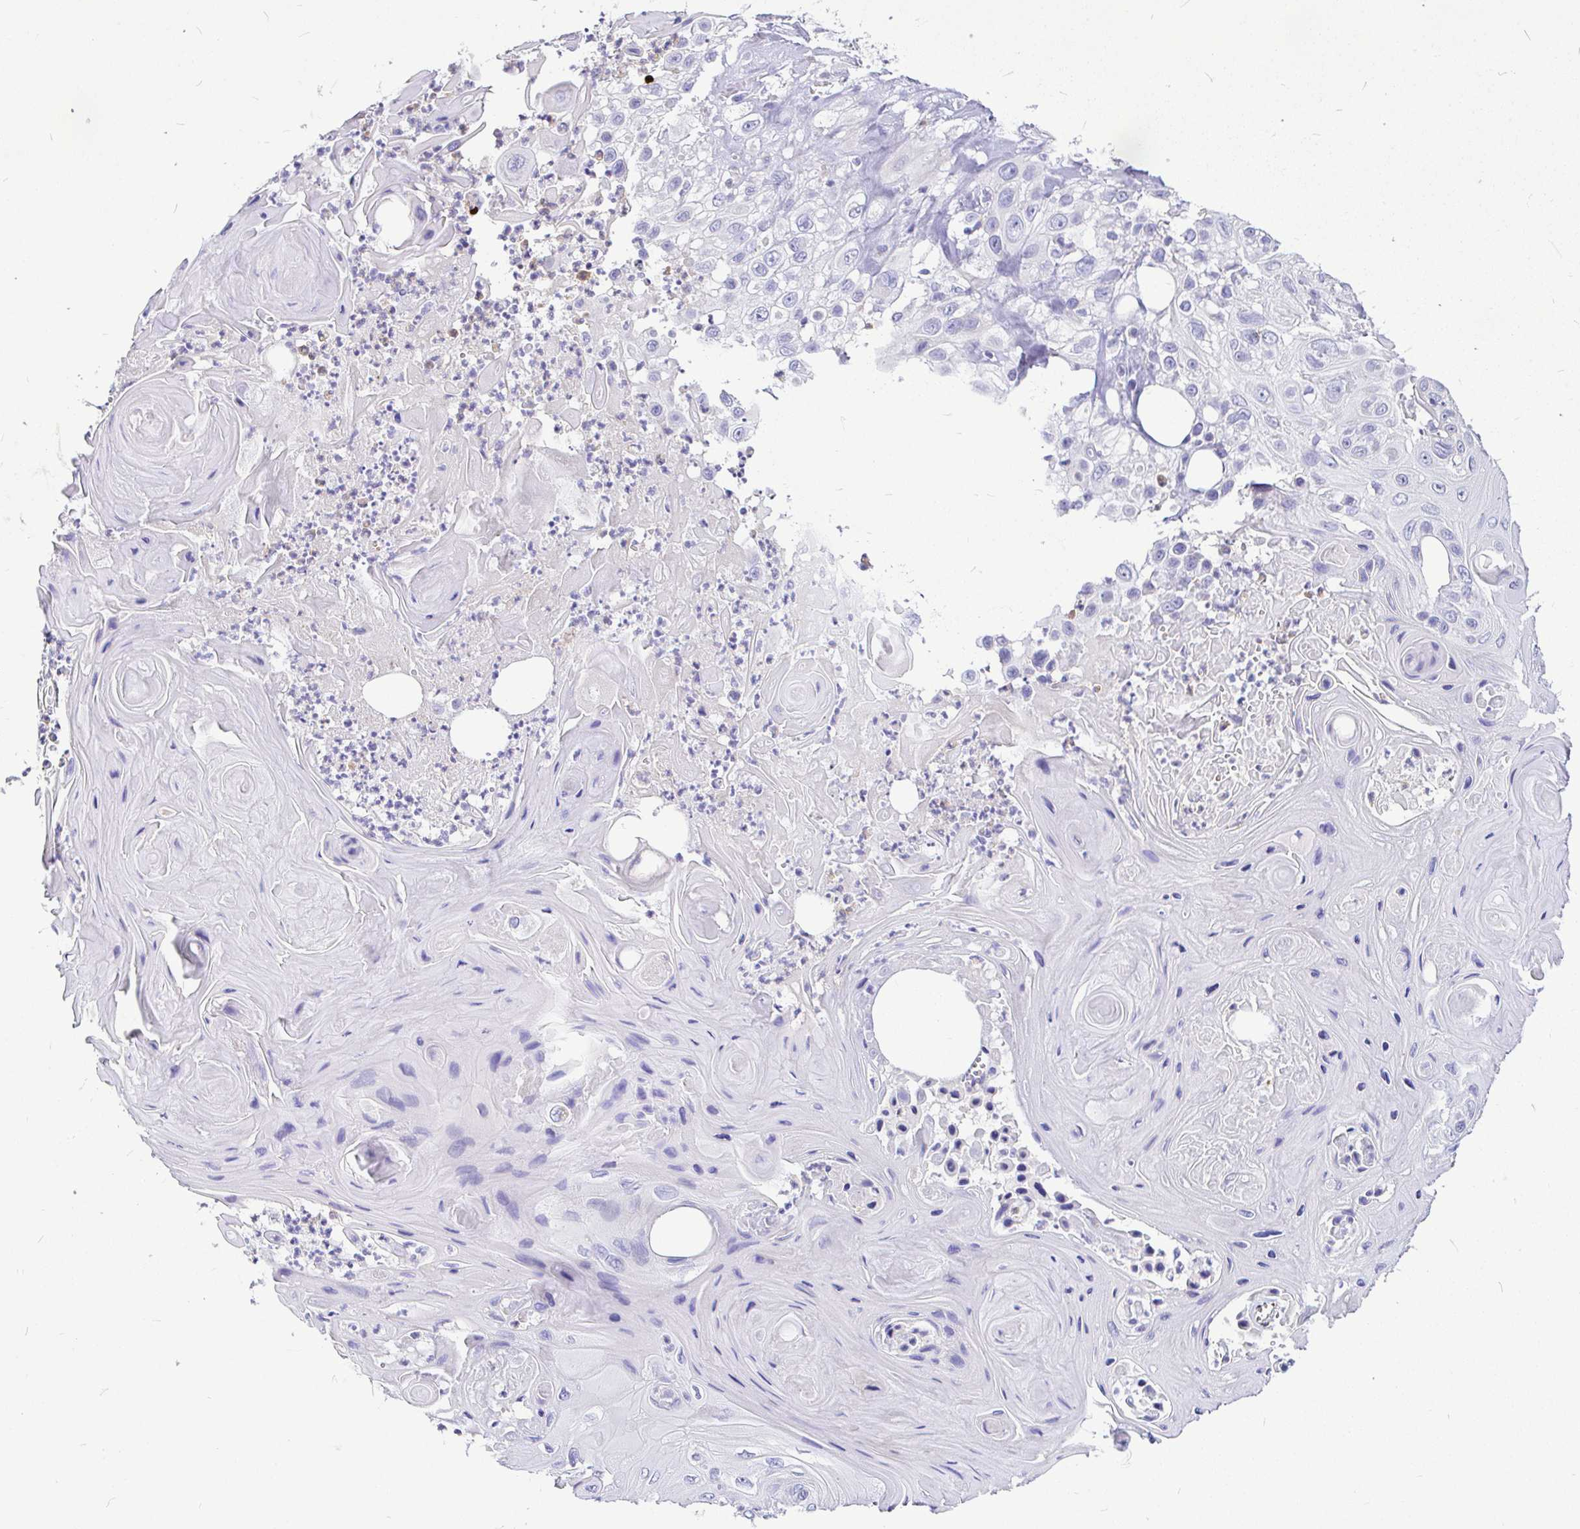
{"staining": {"intensity": "negative", "quantity": "none", "location": "none"}, "tissue": "skin cancer", "cell_type": "Tumor cells", "image_type": "cancer", "snomed": [{"axis": "morphology", "description": "Squamous cell carcinoma, NOS"}, {"axis": "topography", "description": "Skin"}], "caption": "Photomicrograph shows no significant protein staining in tumor cells of skin cancer (squamous cell carcinoma). Brightfield microscopy of immunohistochemistry stained with DAB (3,3'-diaminobenzidine) (brown) and hematoxylin (blue), captured at high magnification.", "gene": "CCDC62", "patient": {"sex": "male", "age": 82}}